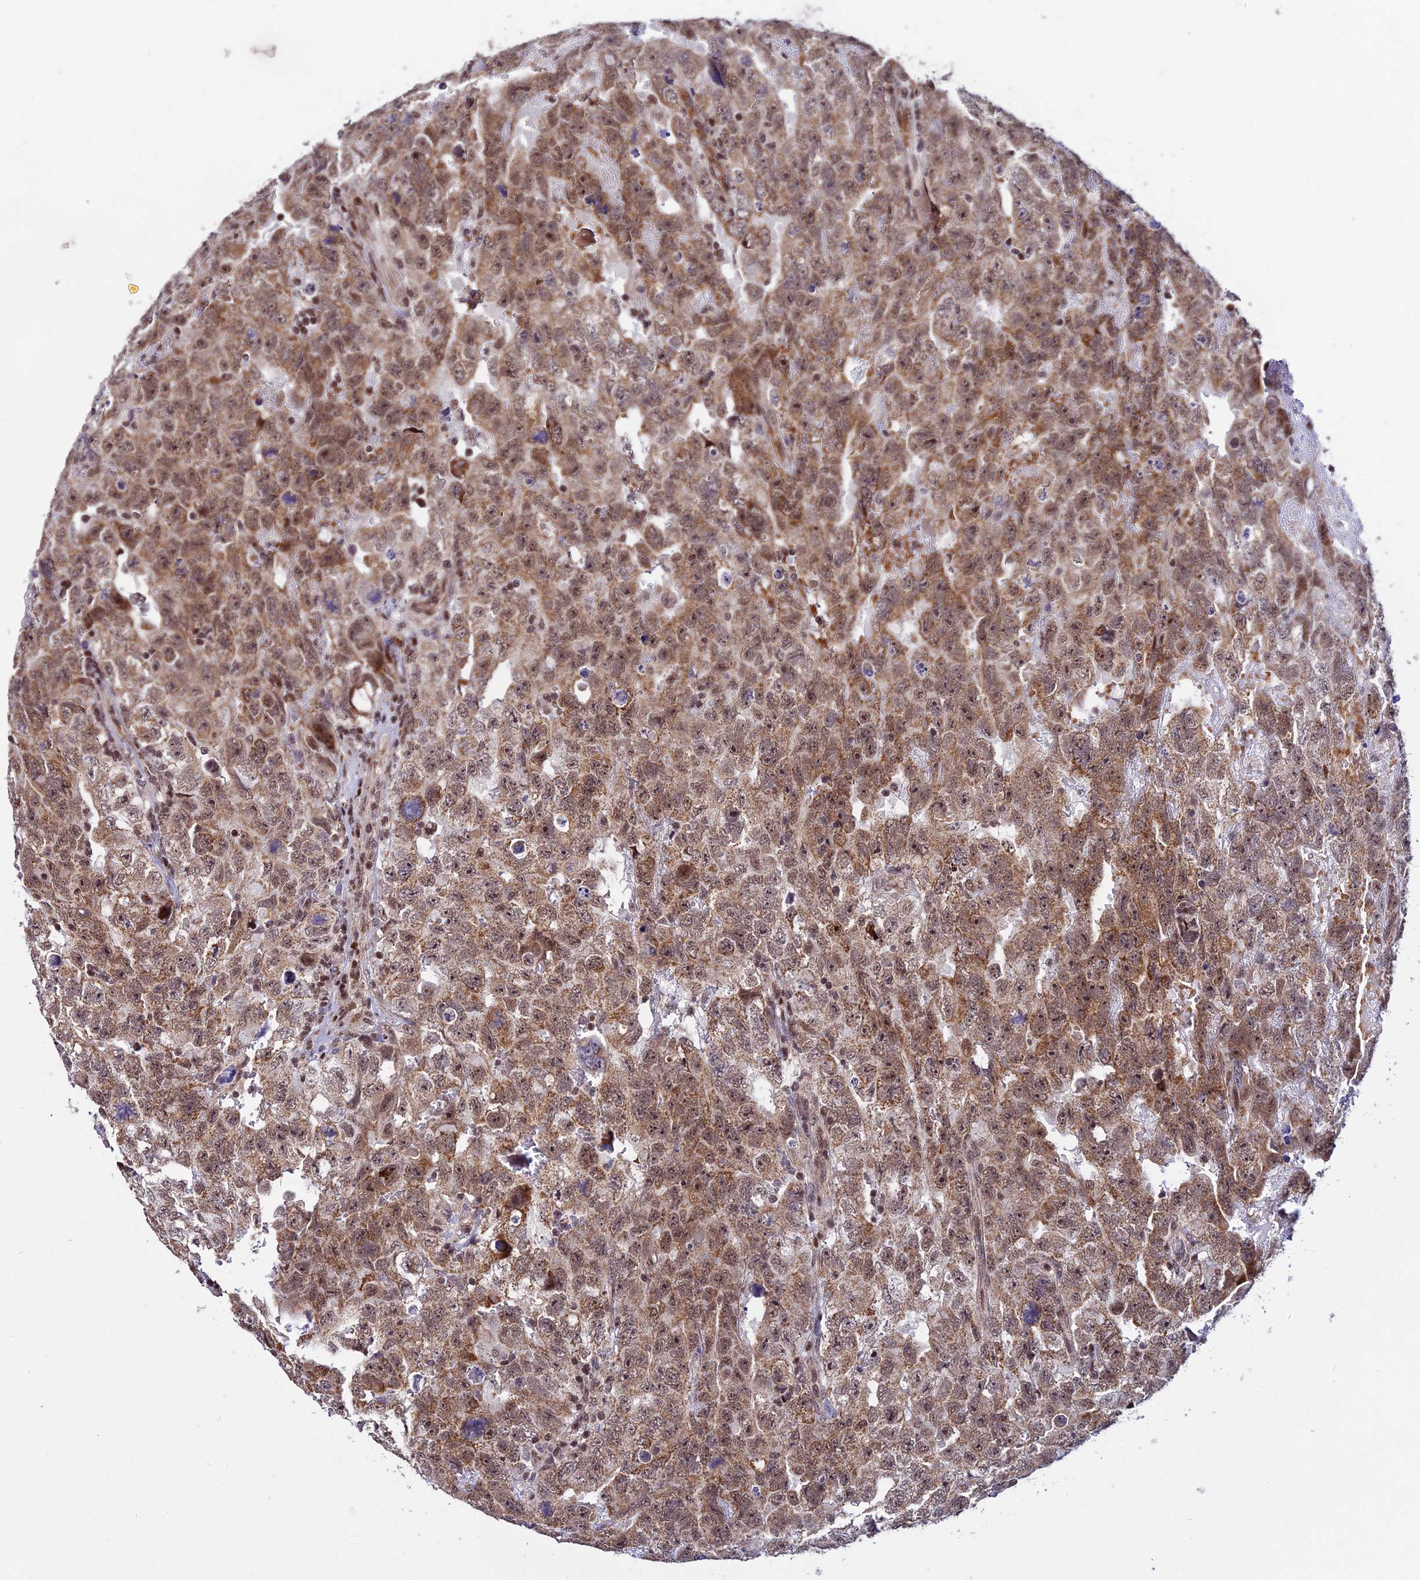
{"staining": {"intensity": "moderate", "quantity": ">75%", "location": "cytoplasmic/membranous,nuclear"}, "tissue": "testis cancer", "cell_type": "Tumor cells", "image_type": "cancer", "snomed": [{"axis": "morphology", "description": "Carcinoma, Embryonal, NOS"}, {"axis": "topography", "description": "Testis"}], "caption": "A histopathology image of embryonal carcinoma (testis) stained for a protein displays moderate cytoplasmic/membranous and nuclear brown staining in tumor cells.", "gene": "CIB3", "patient": {"sex": "male", "age": 45}}